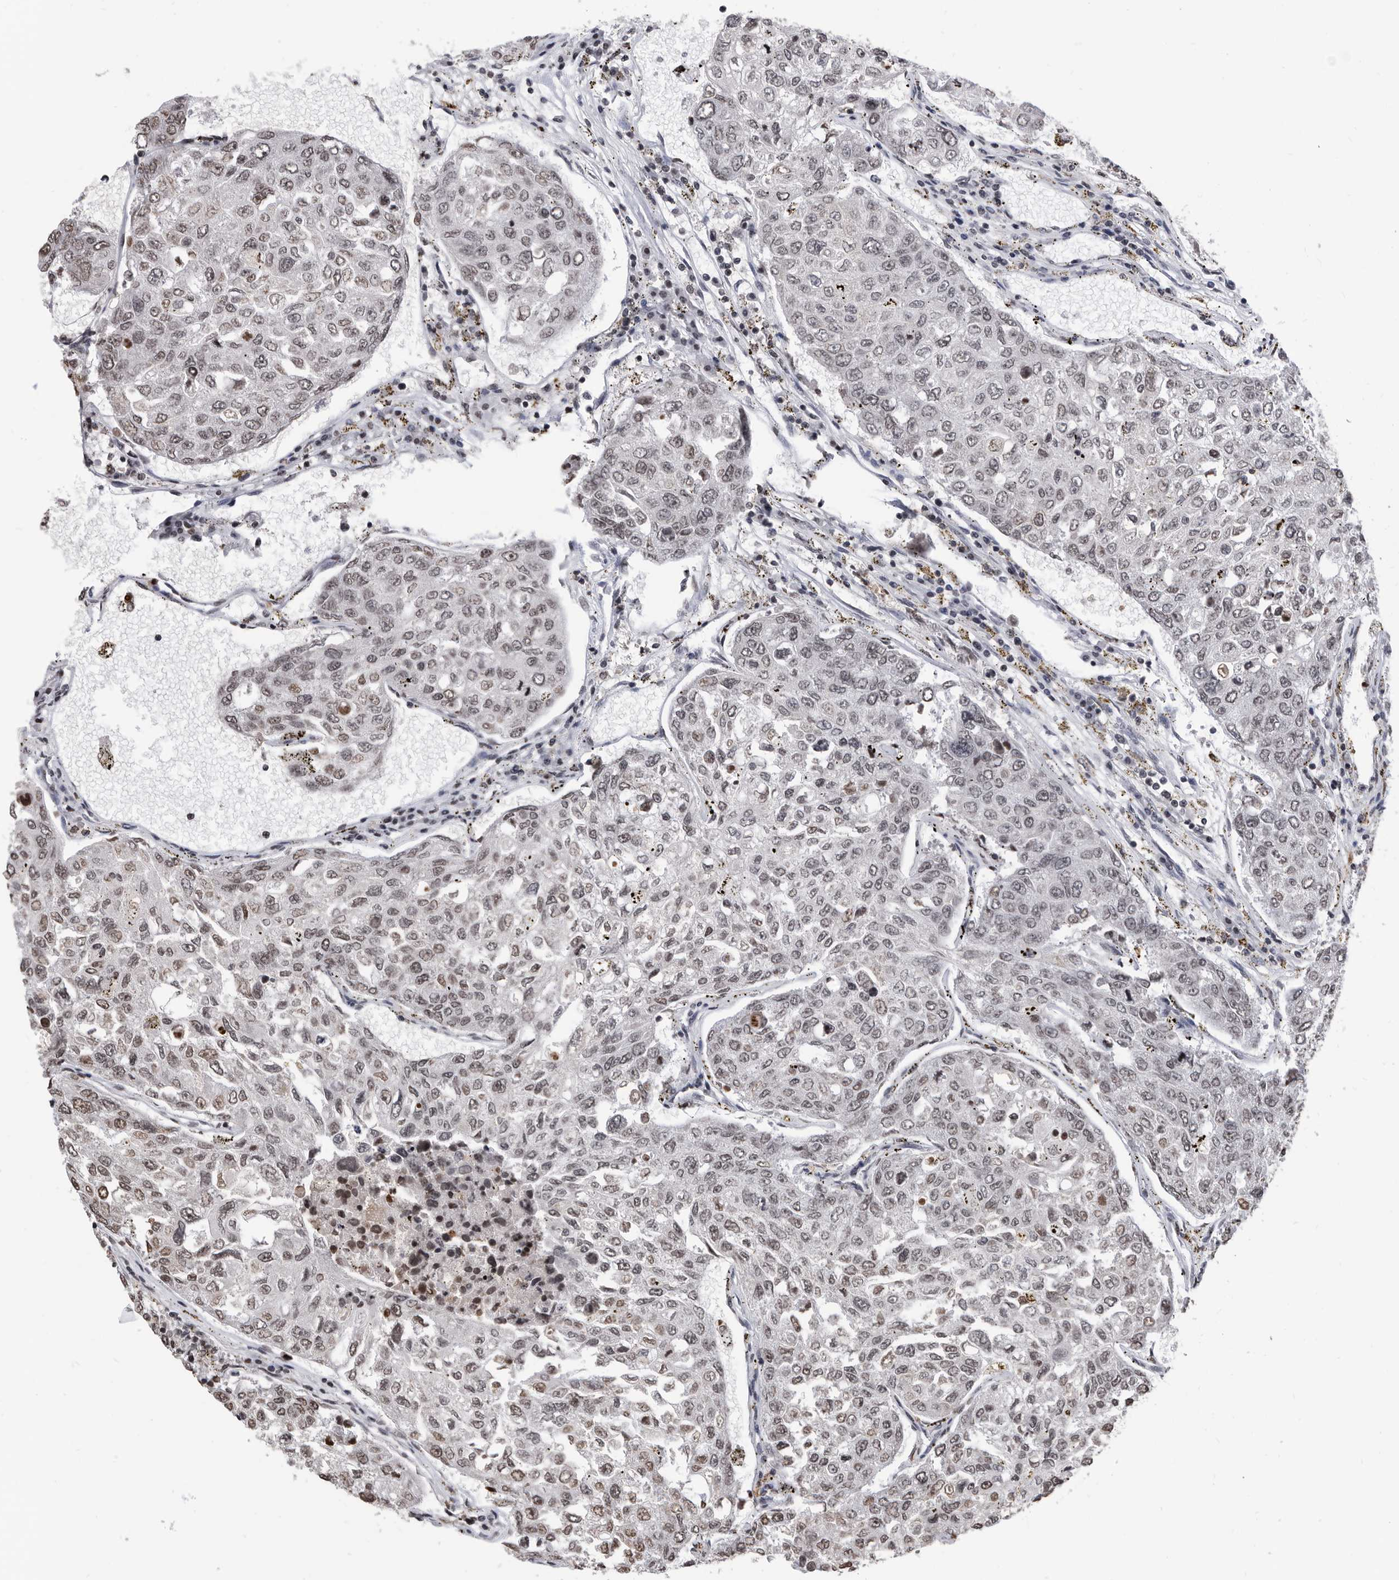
{"staining": {"intensity": "moderate", "quantity": ">75%", "location": "nuclear"}, "tissue": "urothelial cancer", "cell_type": "Tumor cells", "image_type": "cancer", "snomed": [{"axis": "morphology", "description": "Urothelial carcinoma, High grade"}, {"axis": "topography", "description": "Lymph node"}, {"axis": "topography", "description": "Urinary bladder"}], "caption": "Protein staining of urothelial carcinoma (high-grade) tissue displays moderate nuclear expression in about >75% of tumor cells. The staining is performed using DAB brown chromogen to label protein expression. The nuclei are counter-stained blue using hematoxylin.", "gene": "TSTD1", "patient": {"sex": "male", "age": 51}}